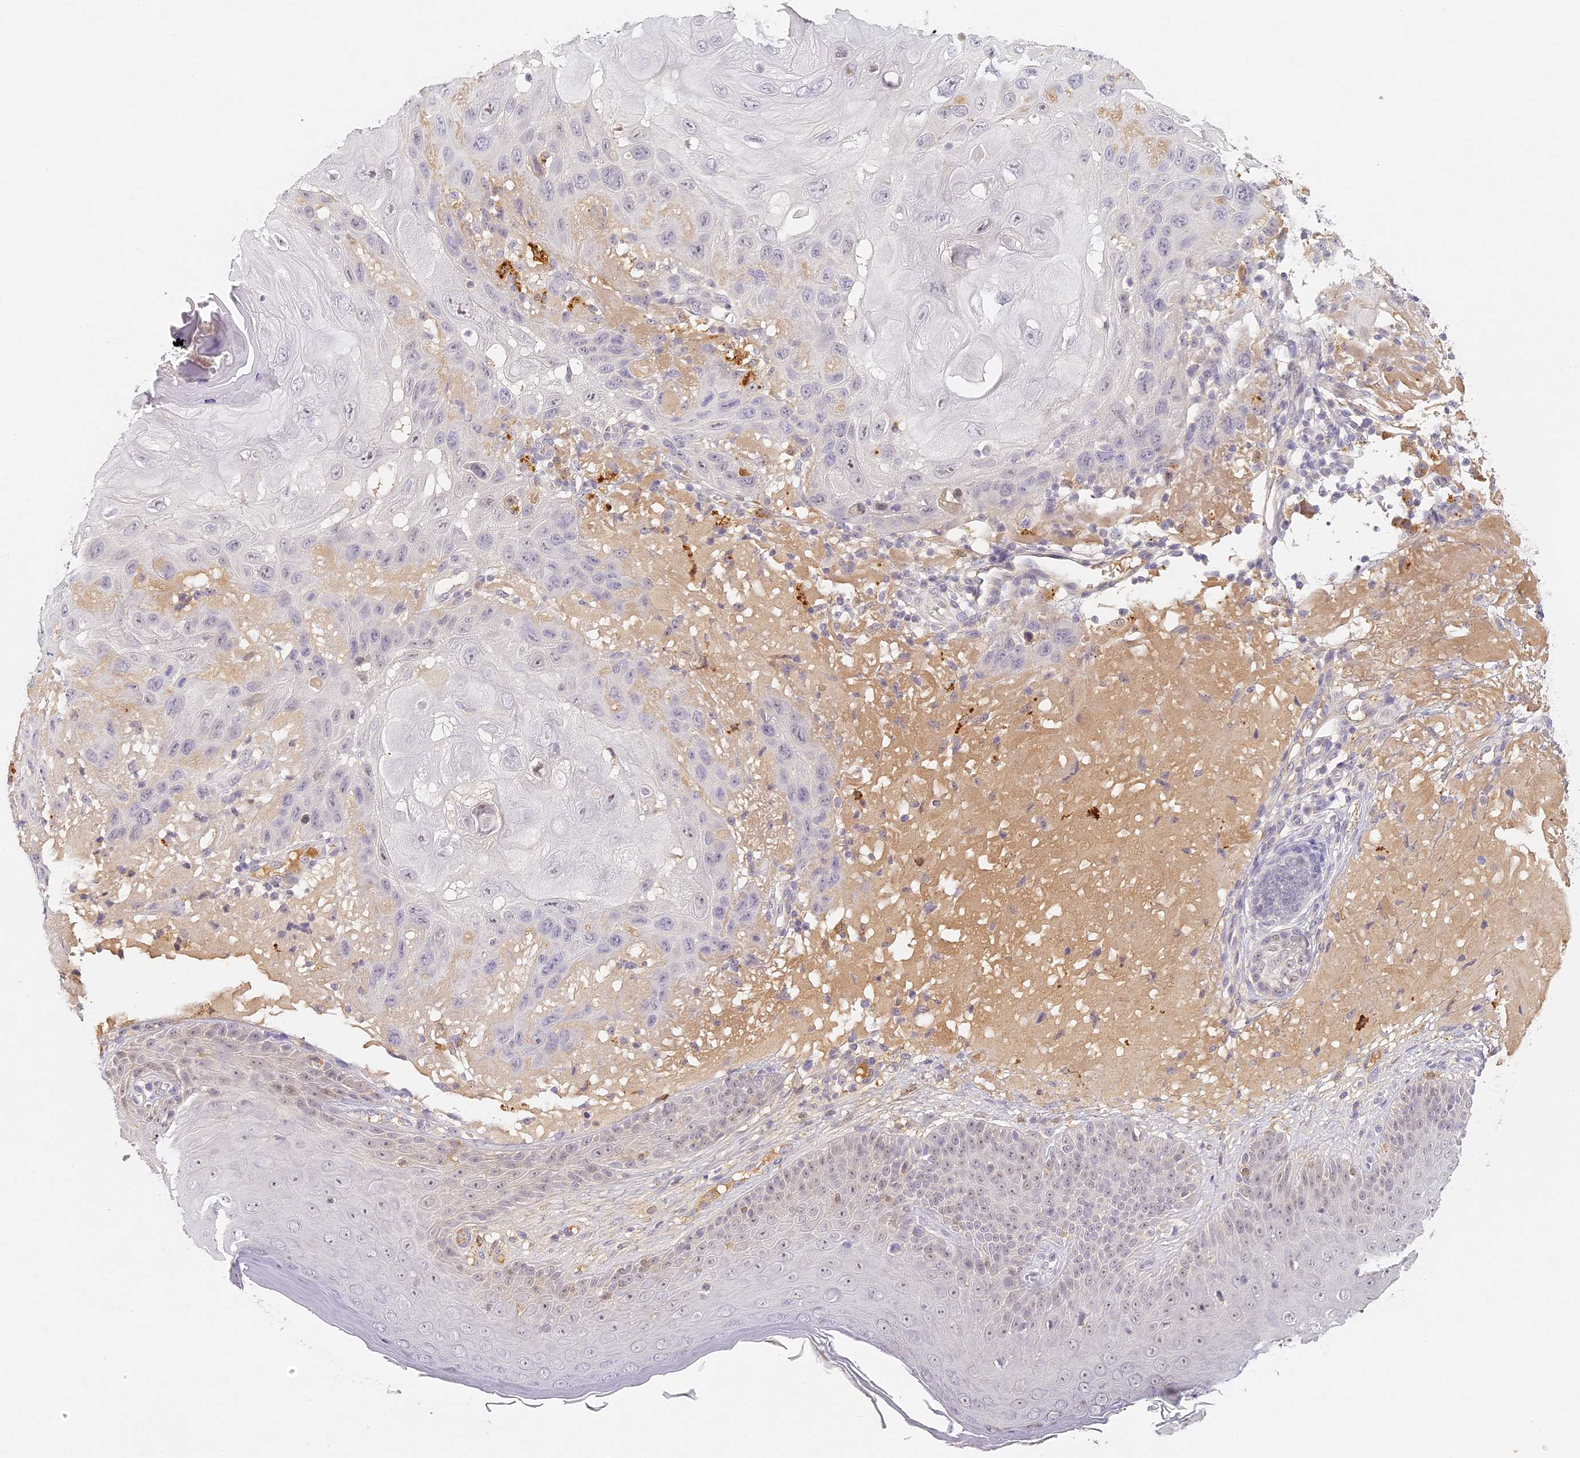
{"staining": {"intensity": "negative", "quantity": "none", "location": "none"}, "tissue": "skin cancer", "cell_type": "Tumor cells", "image_type": "cancer", "snomed": [{"axis": "morphology", "description": "Normal tissue, NOS"}, {"axis": "morphology", "description": "Squamous cell carcinoma, NOS"}, {"axis": "topography", "description": "Skin"}], "caption": "There is no significant staining in tumor cells of skin cancer.", "gene": "ELL3", "patient": {"sex": "female", "age": 96}}